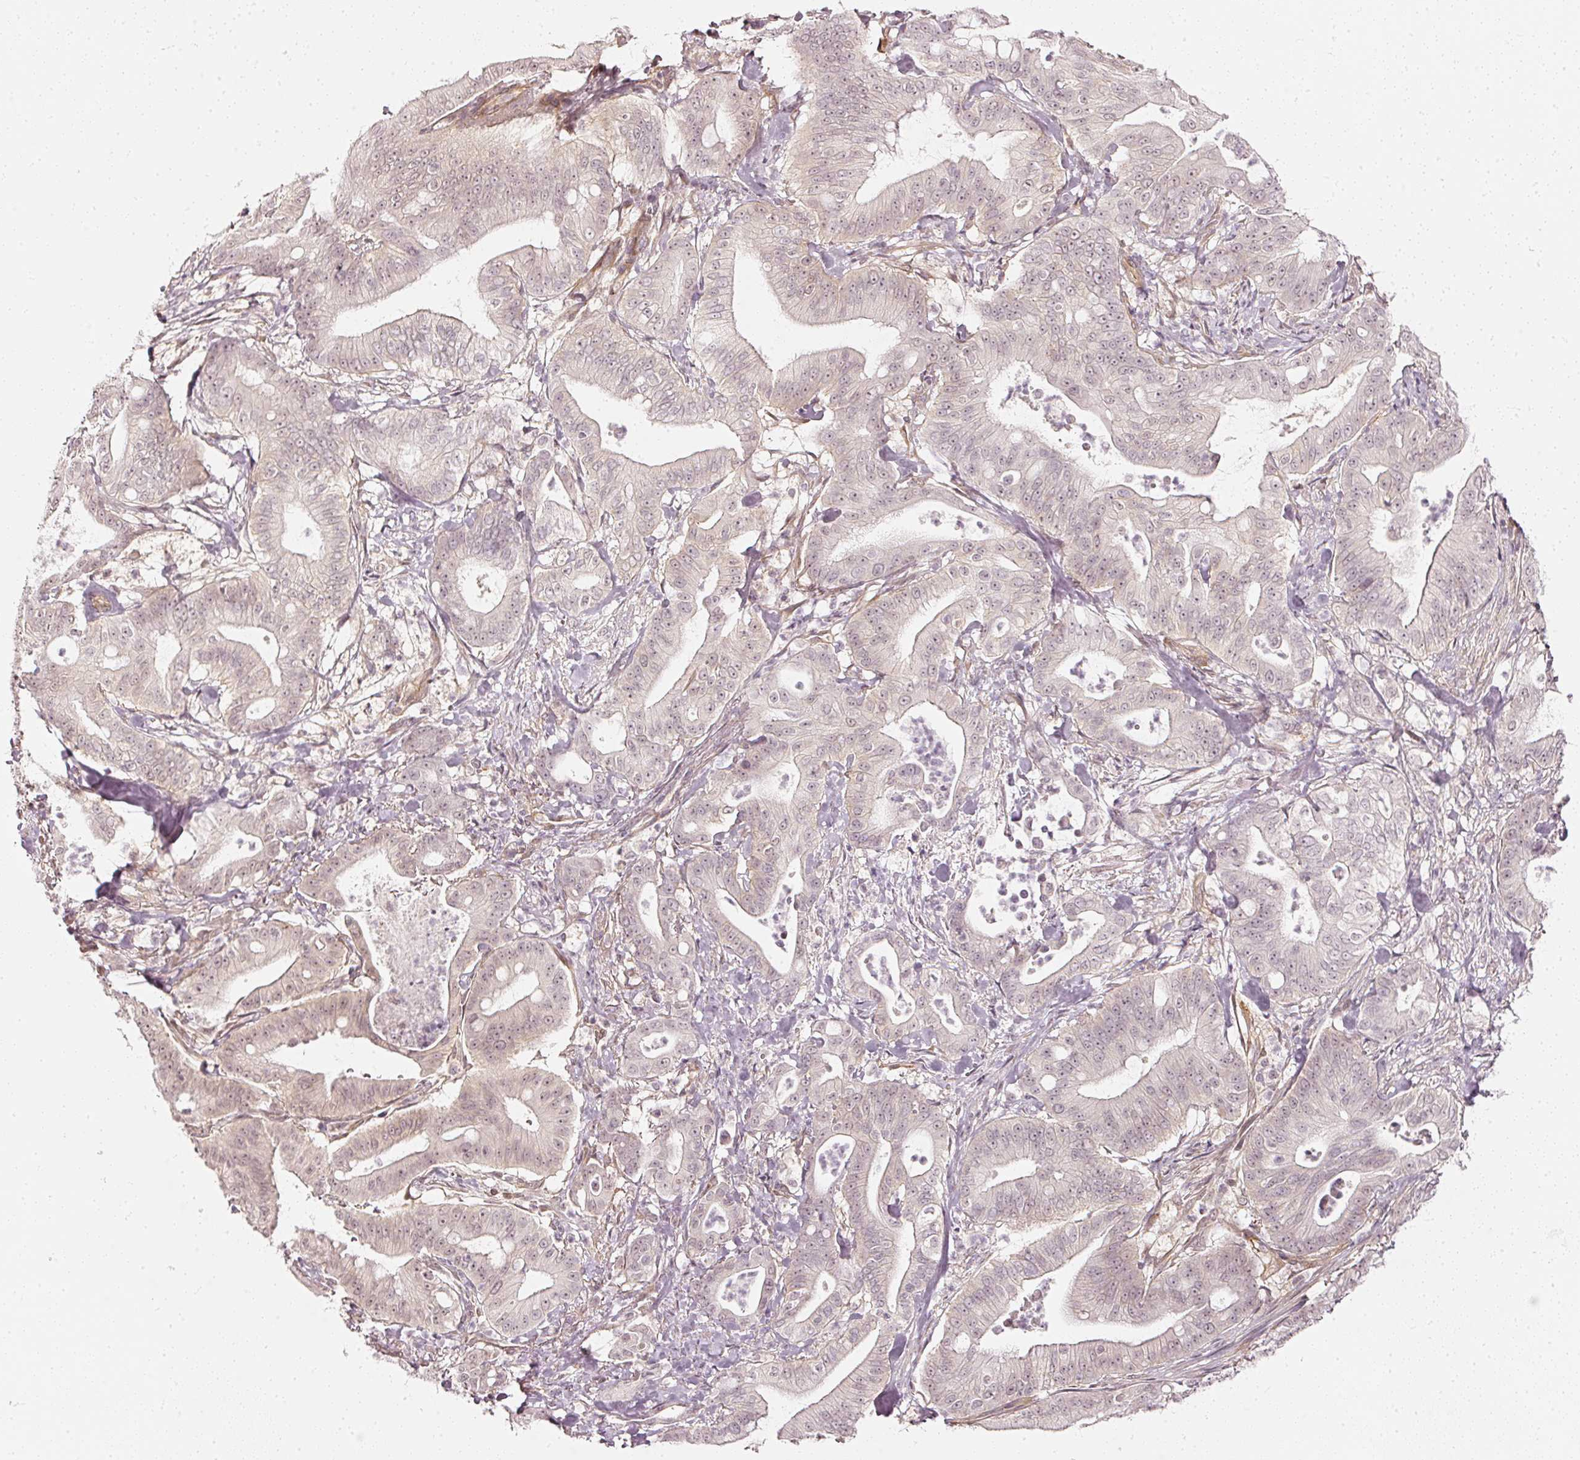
{"staining": {"intensity": "negative", "quantity": "none", "location": "none"}, "tissue": "pancreatic cancer", "cell_type": "Tumor cells", "image_type": "cancer", "snomed": [{"axis": "morphology", "description": "Adenocarcinoma, NOS"}, {"axis": "topography", "description": "Pancreas"}], "caption": "Immunohistochemistry (IHC) micrograph of neoplastic tissue: pancreatic cancer (adenocarcinoma) stained with DAB (3,3'-diaminobenzidine) shows no significant protein positivity in tumor cells.", "gene": "DRD2", "patient": {"sex": "male", "age": 71}}